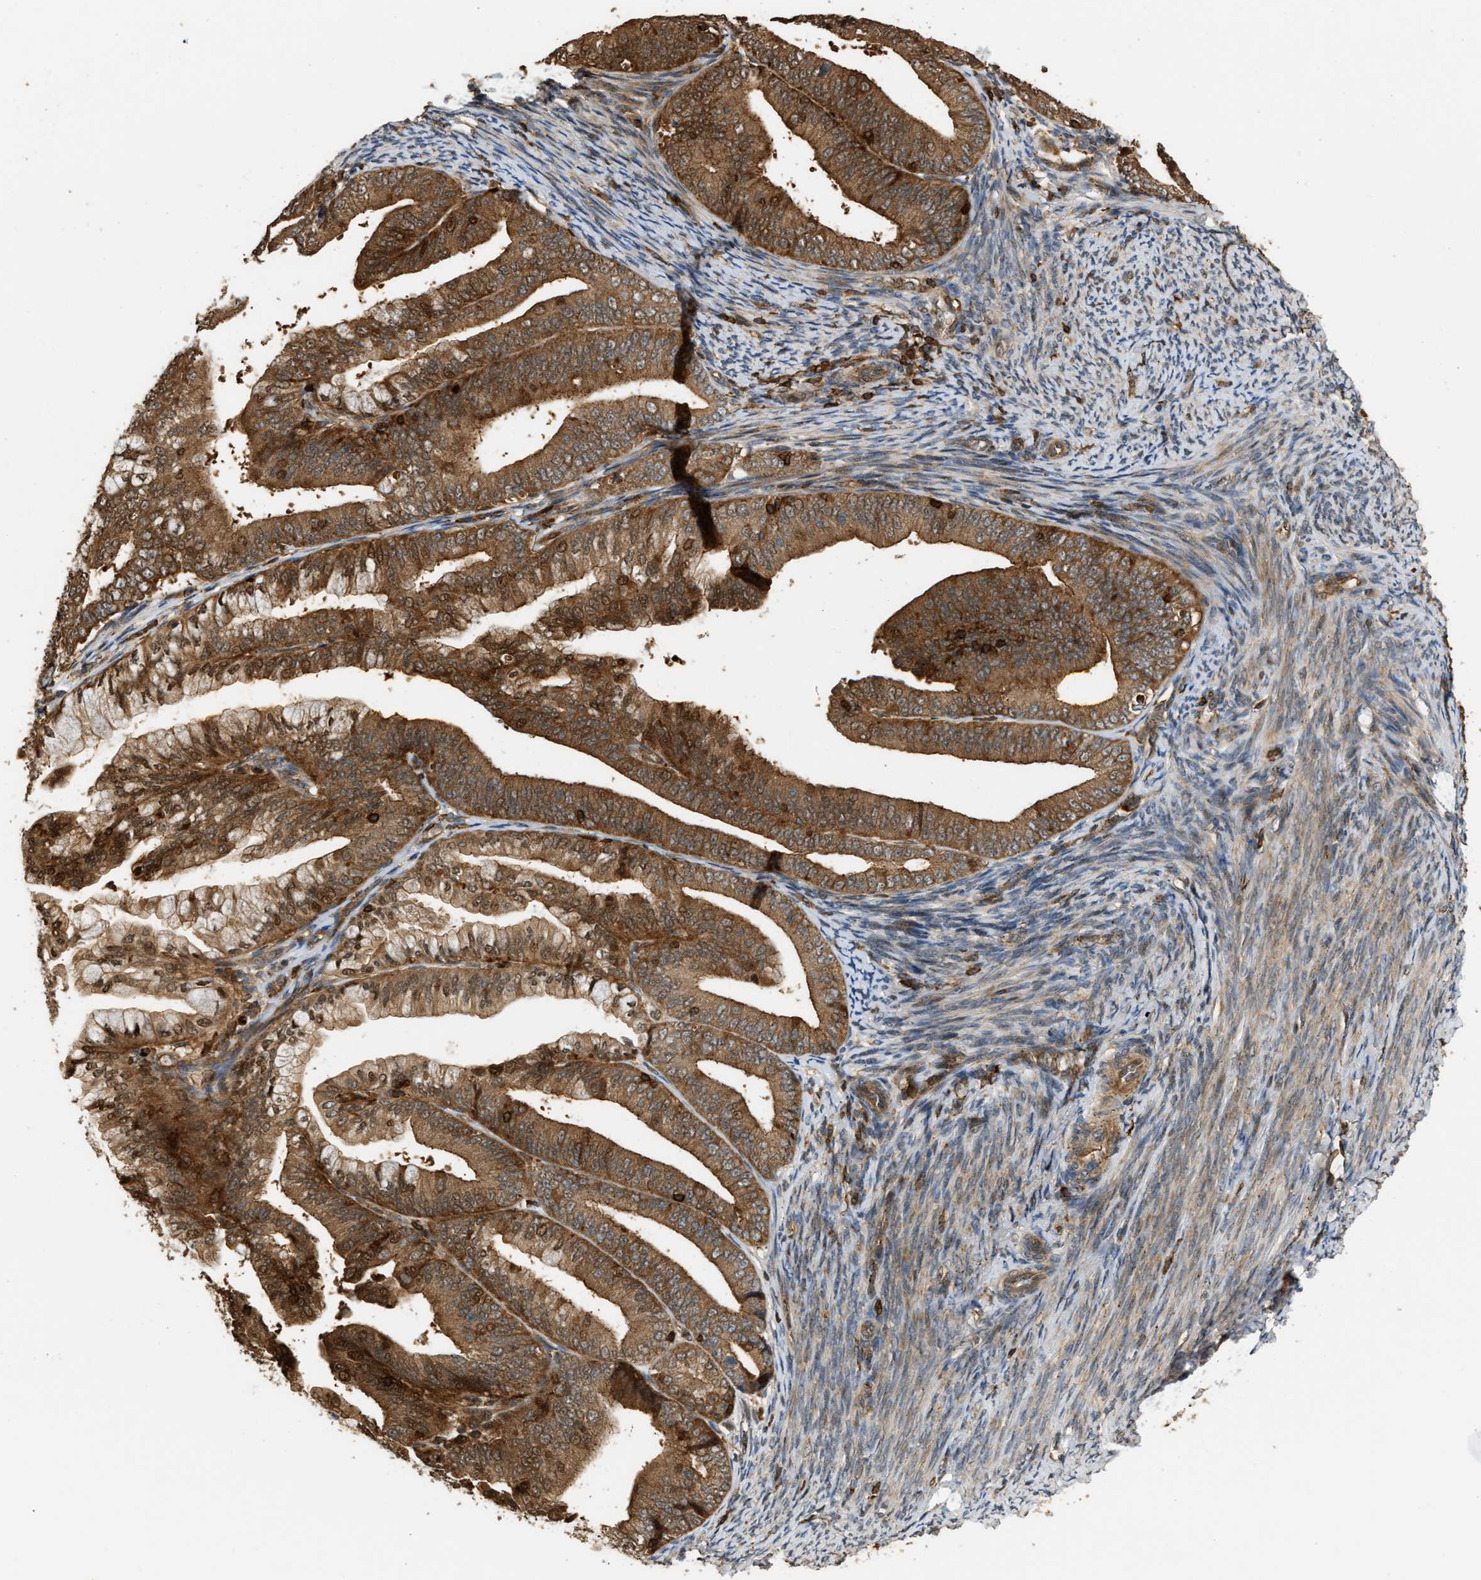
{"staining": {"intensity": "strong", "quantity": ">75%", "location": "cytoplasmic/membranous"}, "tissue": "endometrial cancer", "cell_type": "Tumor cells", "image_type": "cancer", "snomed": [{"axis": "morphology", "description": "Adenocarcinoma, NOS"}, {"axis": "topography", "description": "Endometrium"}], "caption": "A high-resolution photomicrograph shows immunohistochemistry staining of endometrial cancer, which displays strong cytoplasmic/membranous positivity in about >75% of tumor cells.", "gene": "GOPC", "patient": {"sex": "female", "age": 63}}